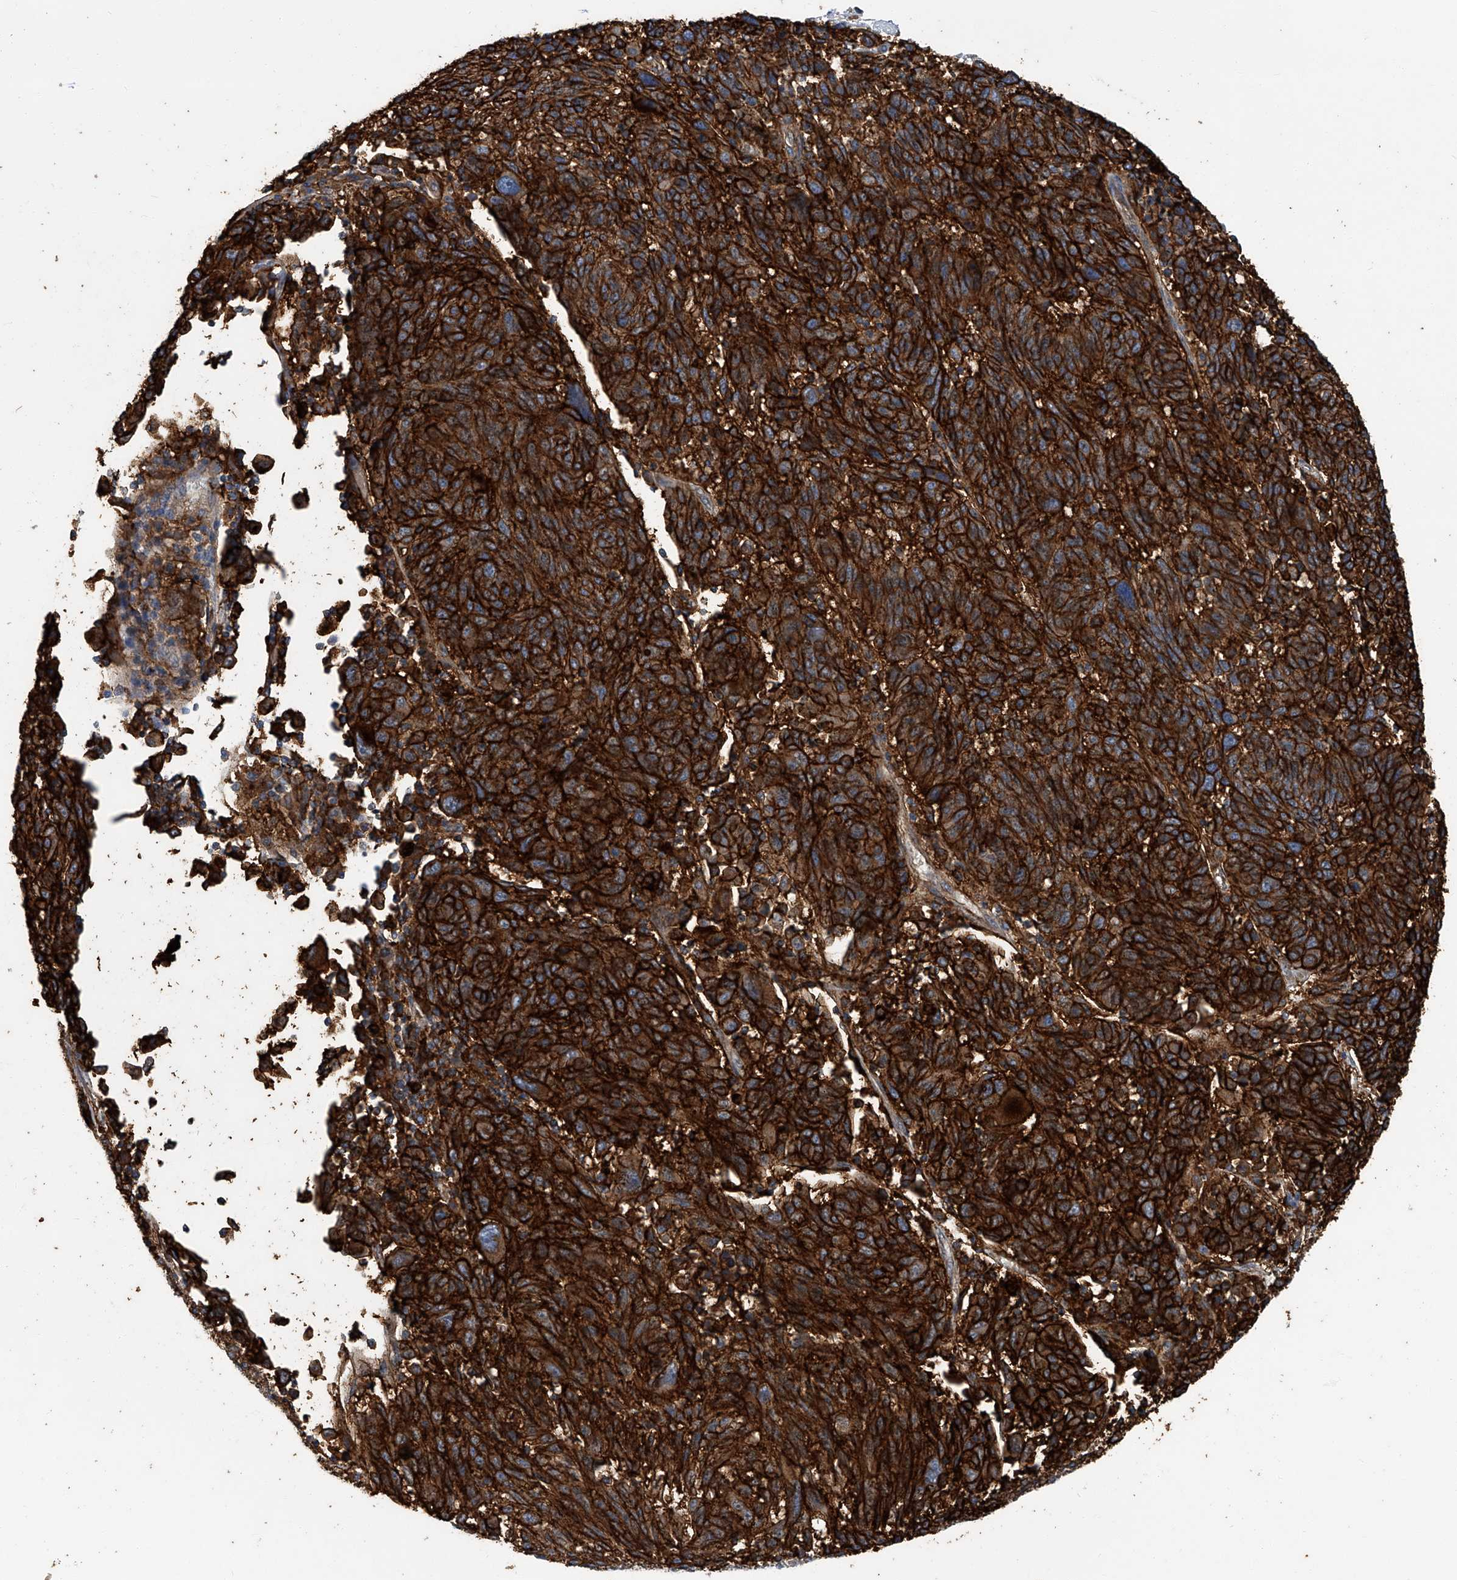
{"staining": {"intensity": "strong", "quantity": ">75%", "location": "cytoplasmic/membranous"}, "tissue": "melanoma", "cell_type": "Tumor cells", "image_type": "cancer", "snomed": [{"axis": "morphology", "description": "Malignant melanoma, NOS"}, {"axis": "topography", "description": "Skin"}], "caption": "DAB immunohistochemical staining of melanoma displays strong cytoplasmic/membranous protein staining in about >75% of tumor cells.", "gene": "FAM167A", "patient": {"sex": "male", "age": 53}}